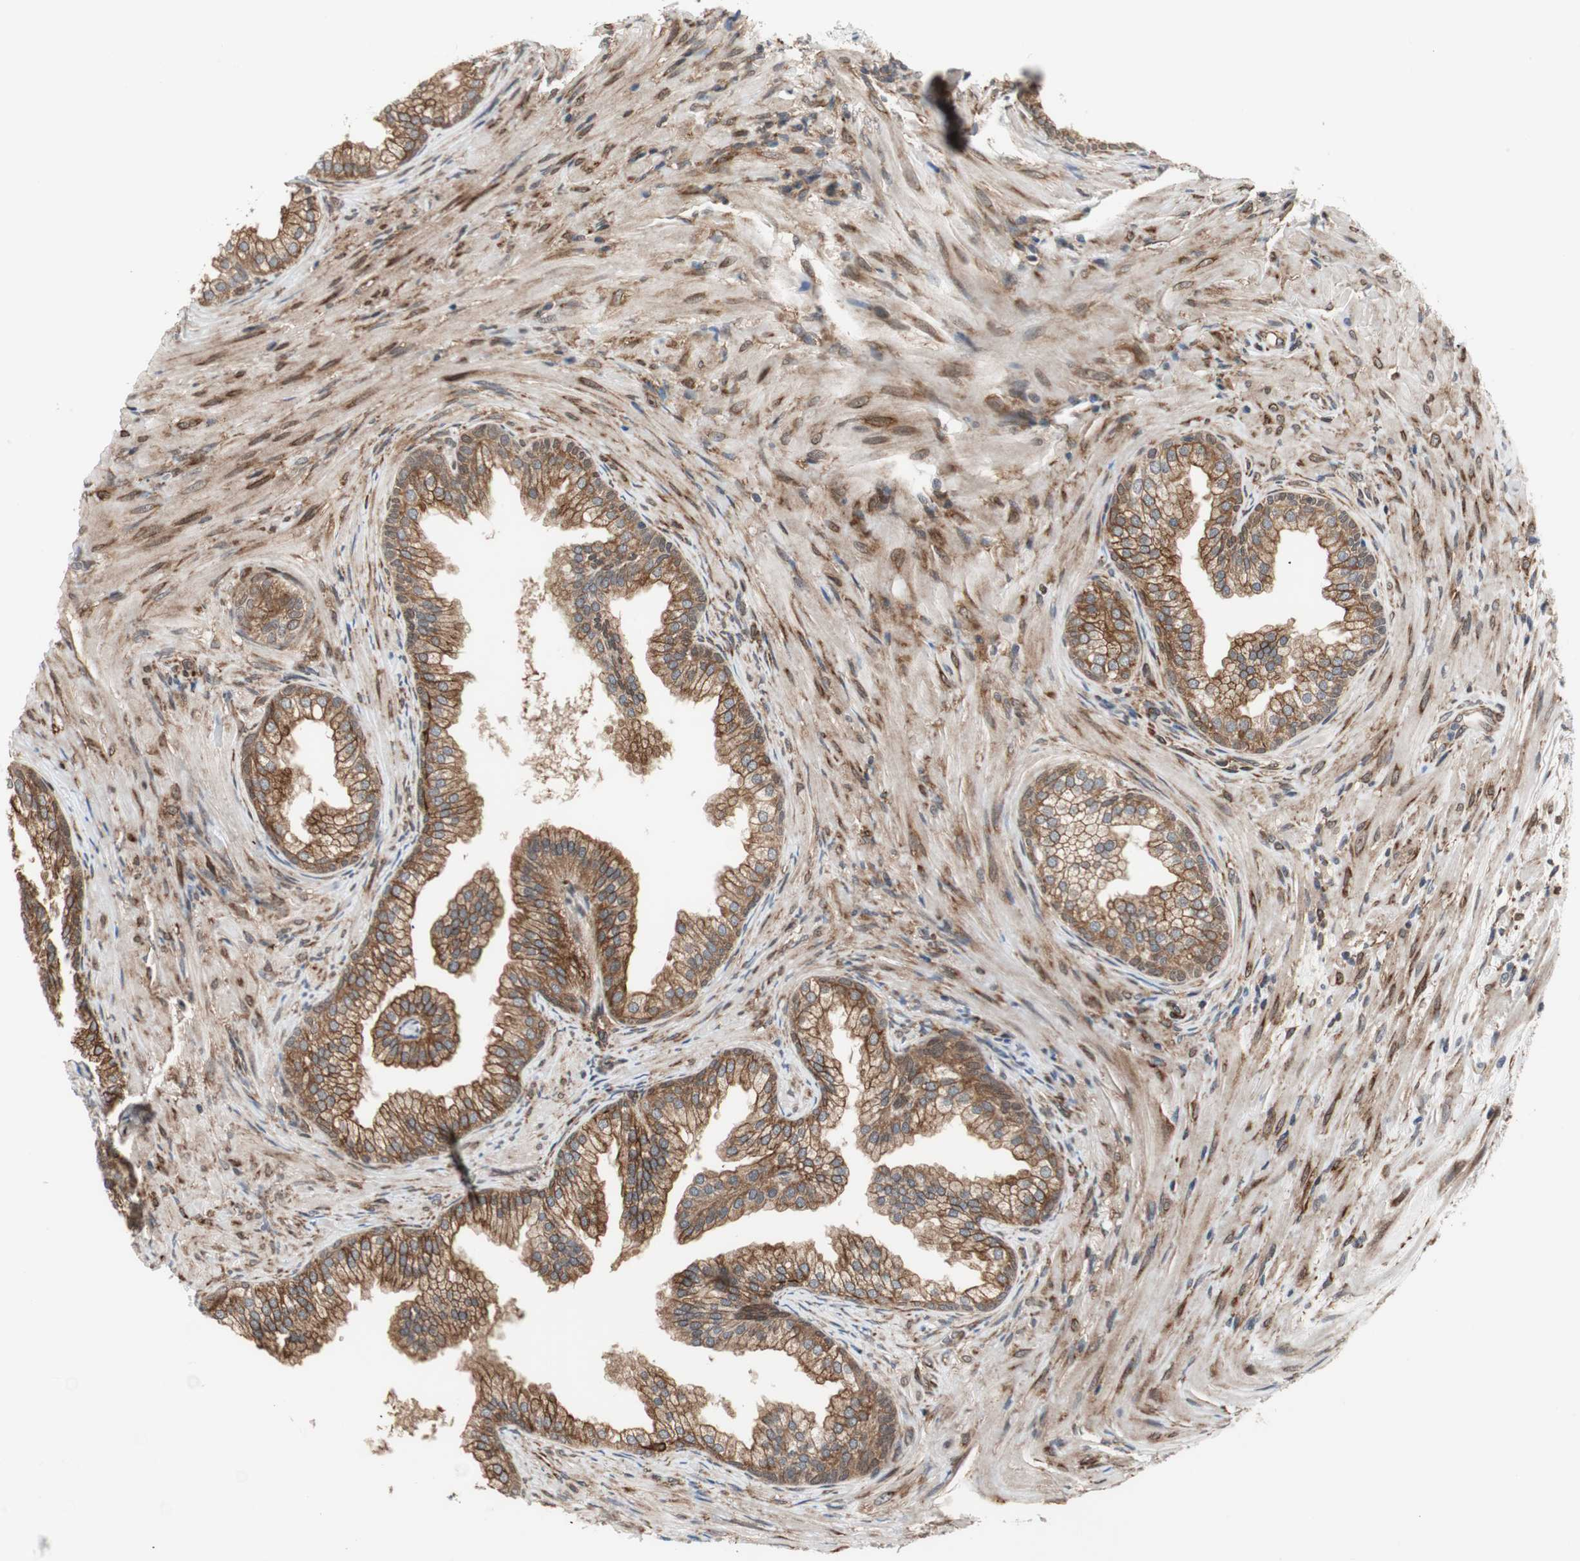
{"staining": {"intensity": "moderate", "quantity": ">75%", "location": "cytoplasmic/membranous"}, "tissue": "prostate", "cell_type": "Glandular cells", "image_type": "normal", "snomed": [{"axis": "morphology", "description": "Normal tissue, NOS"}, {"axis": "topography", "description": "Prostate"}], "caption": "About >75% of glandular cells in benign human prostate show moderate cytoplasmic/membranous protein expression as visualized by brown immunohistochemical staining.", "gene": "ZNF512B", "patient": {"sex": "male", "age": 76}}